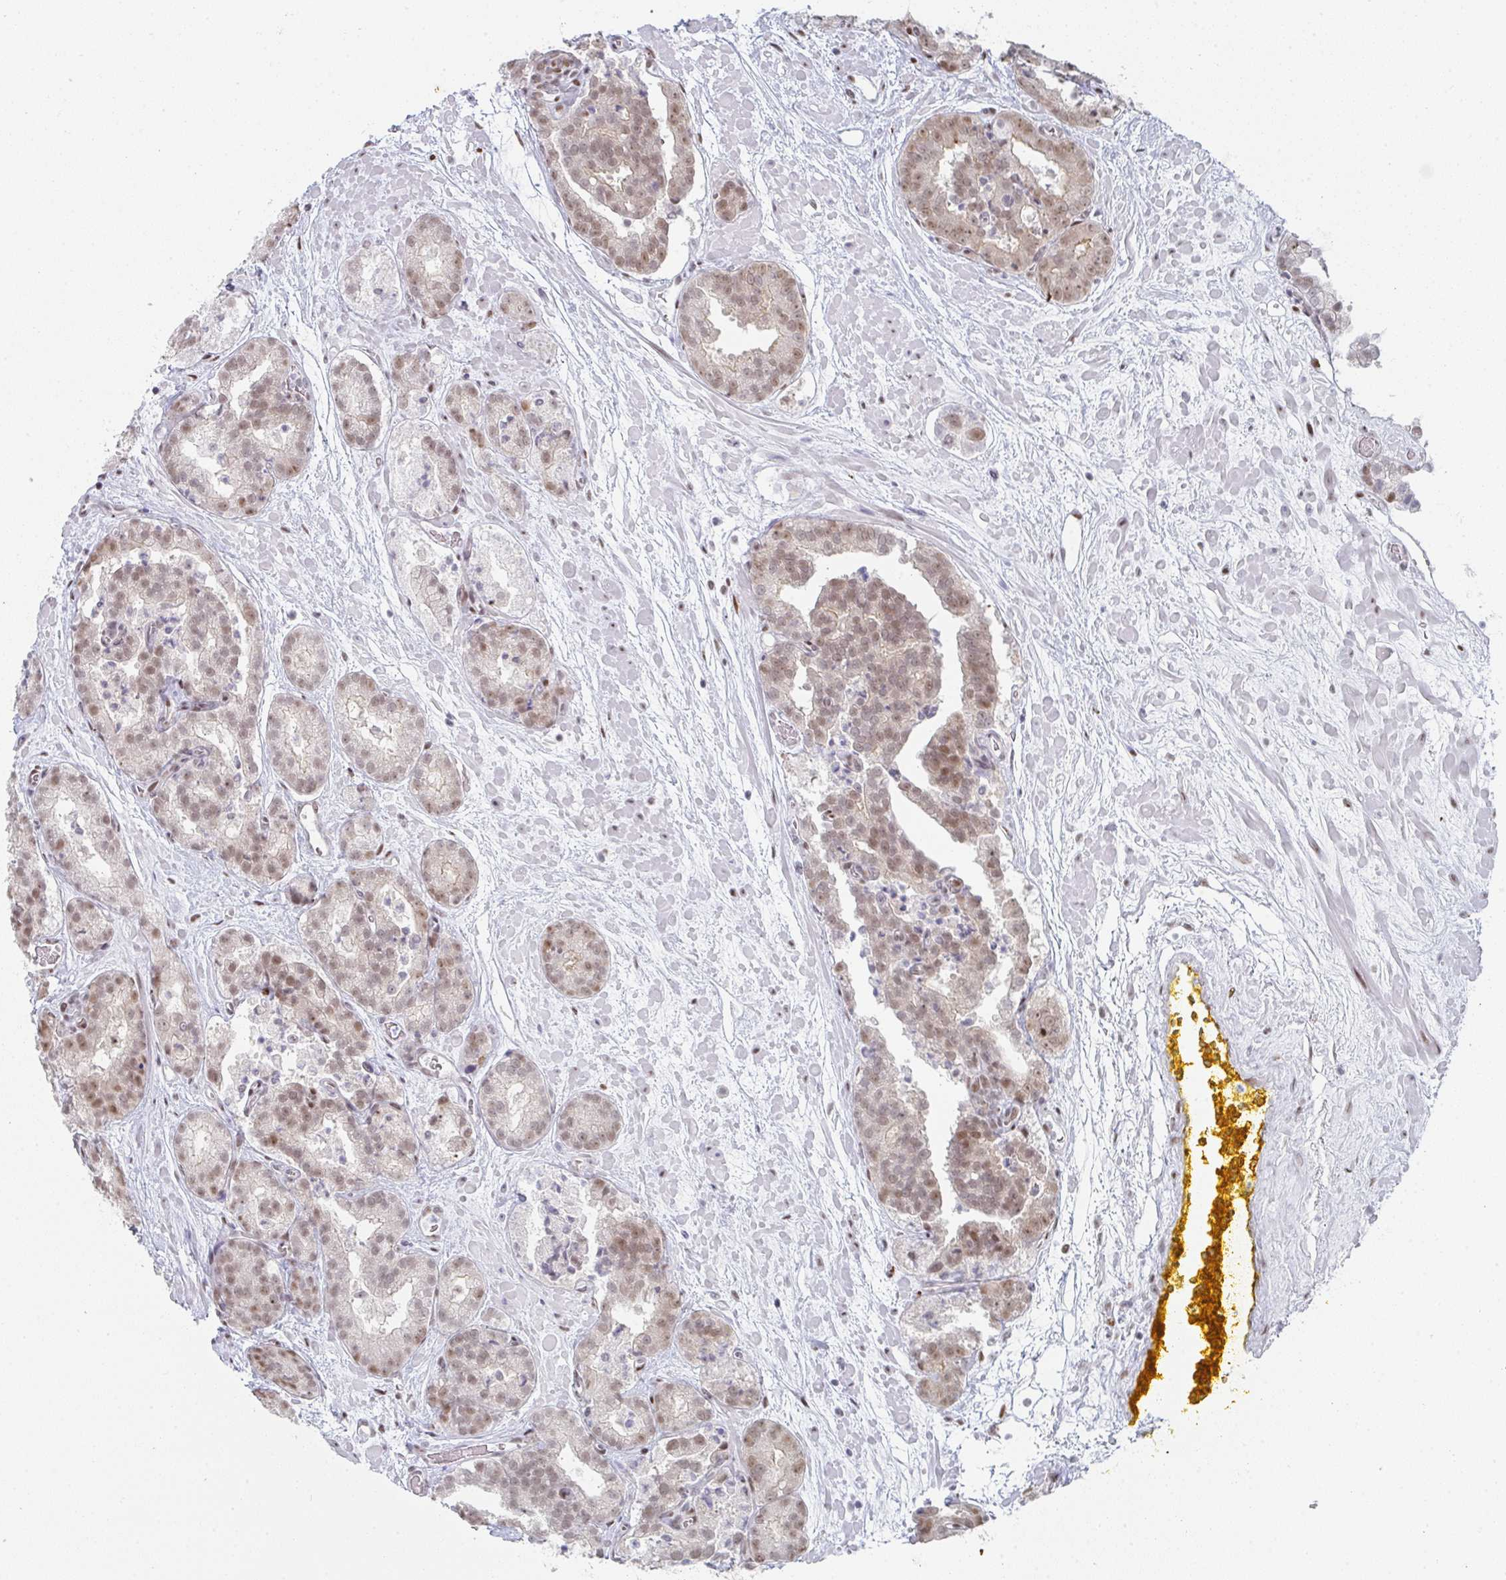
{"staining": {"intensity": "moderate", "quantity": ">75%", "location": "nuclear"}, "tissue": "prostate cancer", "cell_type": "Tumor cells", "image_type": "cancer", "snomed": [{"axis": "morphology", "description": "Adenocarcinoma, High grade"}, {"axis": "topography", "description": "Prostate"}], "caption": "Tumor cells exhibit medium levels of moderate nuclear staining in about >75% of cells in prostate cancer (high-grade adenocarcinoma). (brown staining indicates protein expression, while blue staining denotes nuclei).", "gene": "POU2AF2", "patient": {"sex": "male", "age": 66}}